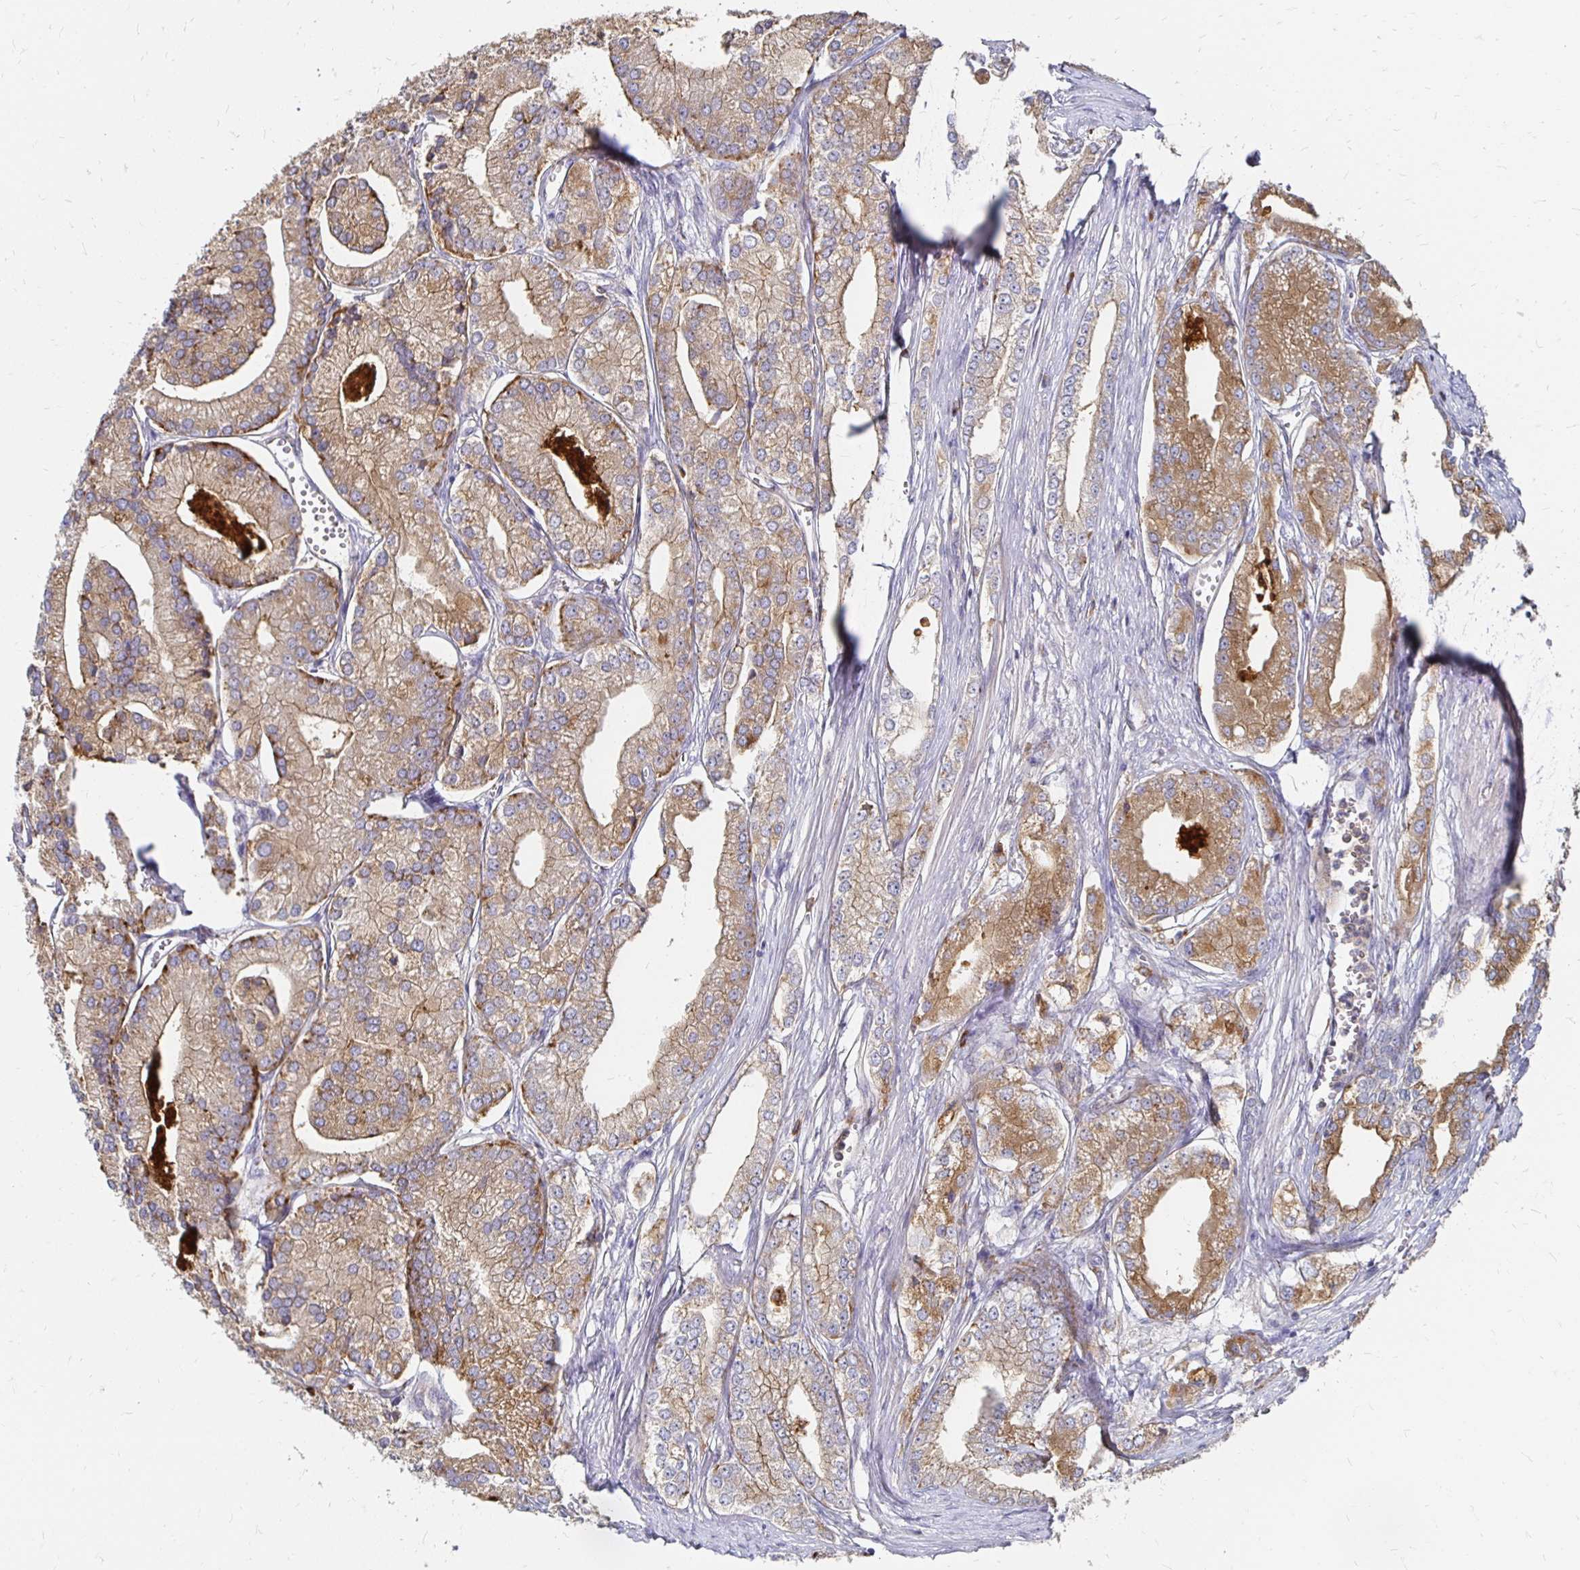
{"staining": {"intensity": "moderate", "quantity": ">75%", "location": "cytoplasmic/membranous"}, "tissue": "prostate cancer", "cell_type": "Tumor cells", "image_type": "cancer", "snomed": [{"axis": "morphology", "description": "Adenocarcinoma, High grade"}, {"axis": "topography", "description": "Prostate"}], "caption": "This photomicrograph demonstrates immunohistochemistry staining of prostate cancer (high-grade adenocarcinoma), with medium moderate cytoplasmic/membranous positivity in approximately >75% of tumor cells.", "gene": "NCSTN", "patient": {"sex": "male", "age": 61}}